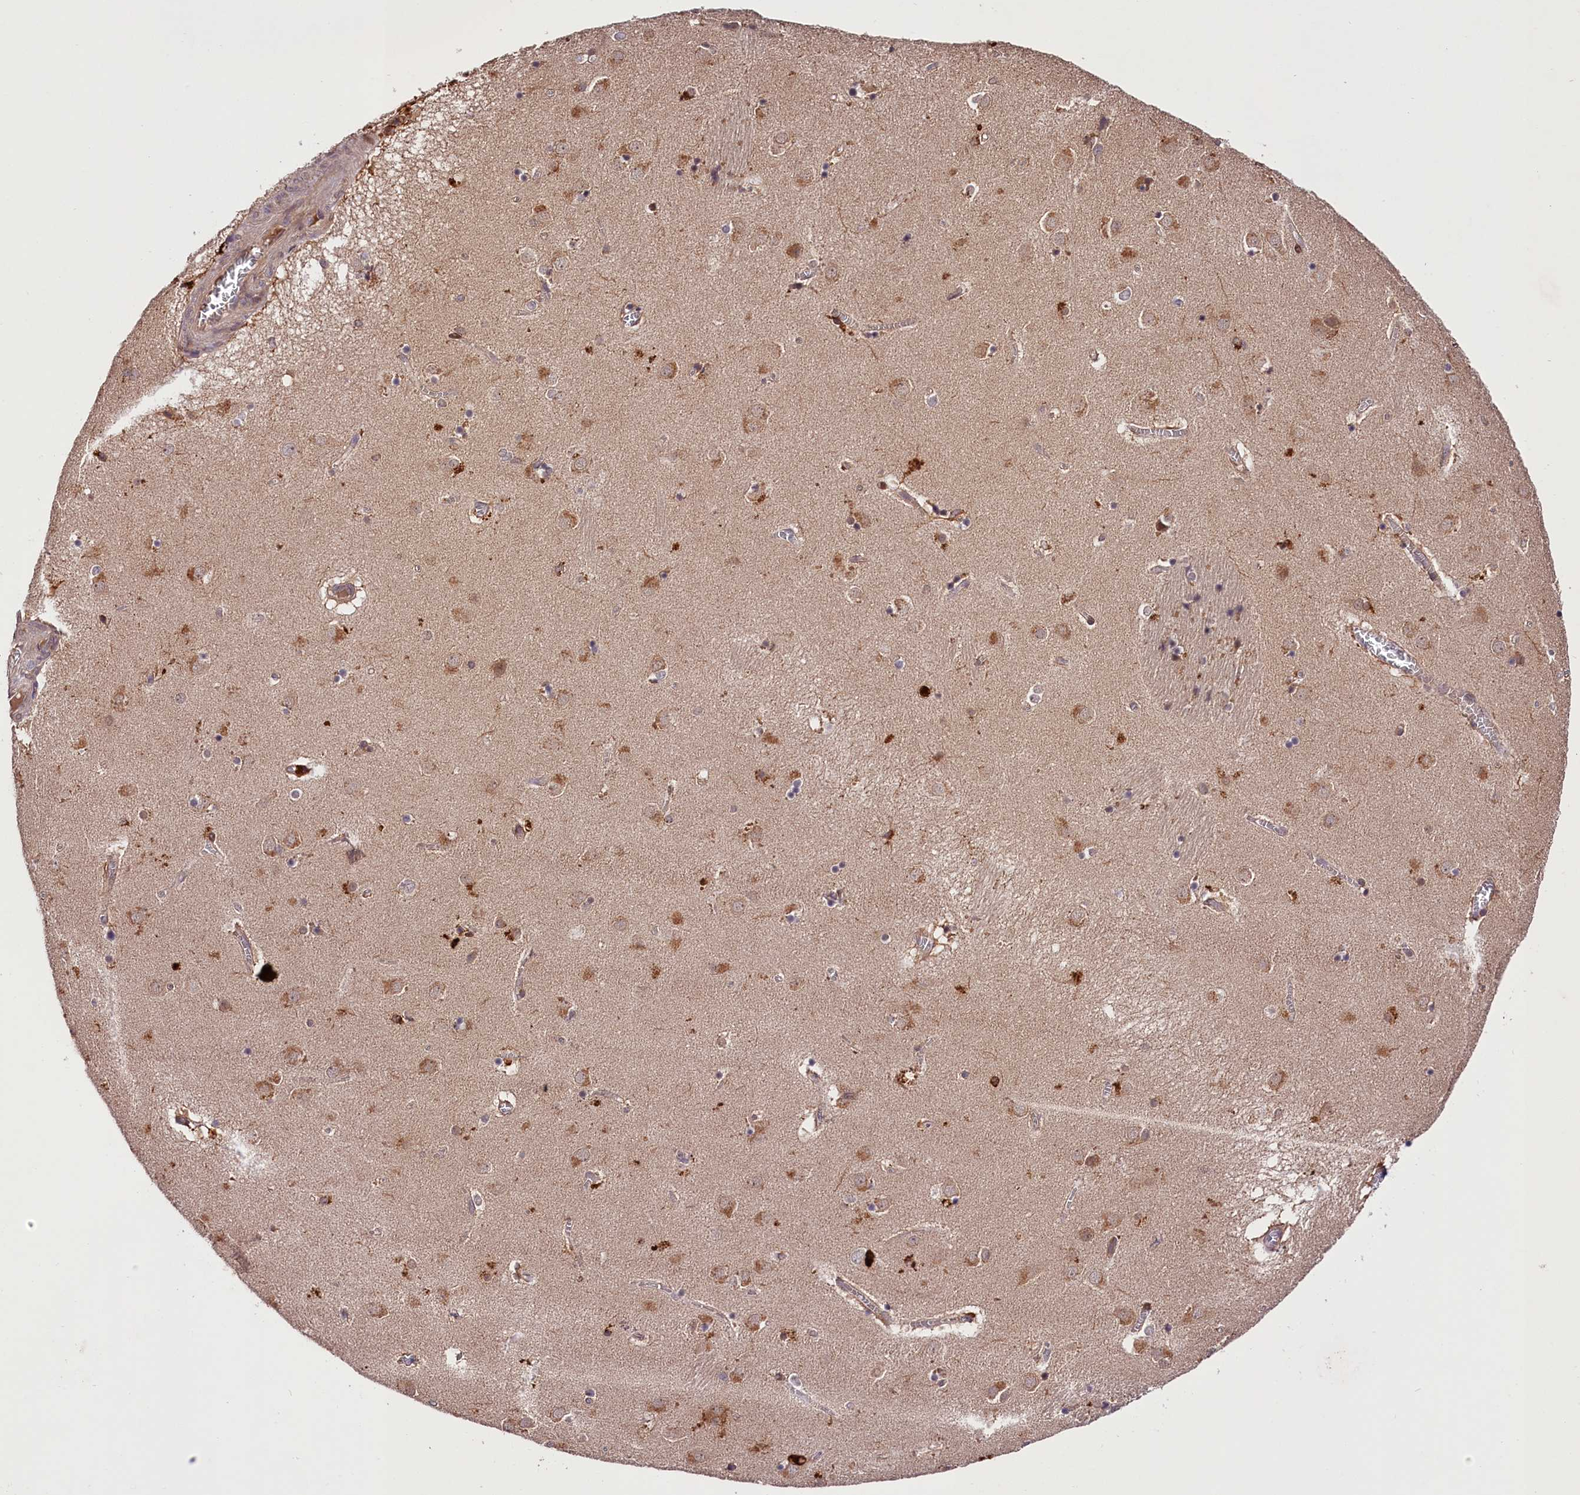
{"staining": {"intensity": "weak", "quantity": "<25%", "location": "cytoplasmic/membranous"}, "tissue": "caudate", "cell_type": "Glial cells", "image_type": "normal", "snomed": [{"axis": "morphology", "description": "Normal tissue, NOS"}, {"axis": "topography", "description": "Lateral ventricle wall"}], "caption": "IHC histopathology image of normal human caudate stained for a protein (brown), which displays no staining in glial cells.", "gene": "CACNA1H", "patient": {"sex": "male", "age": 70}}